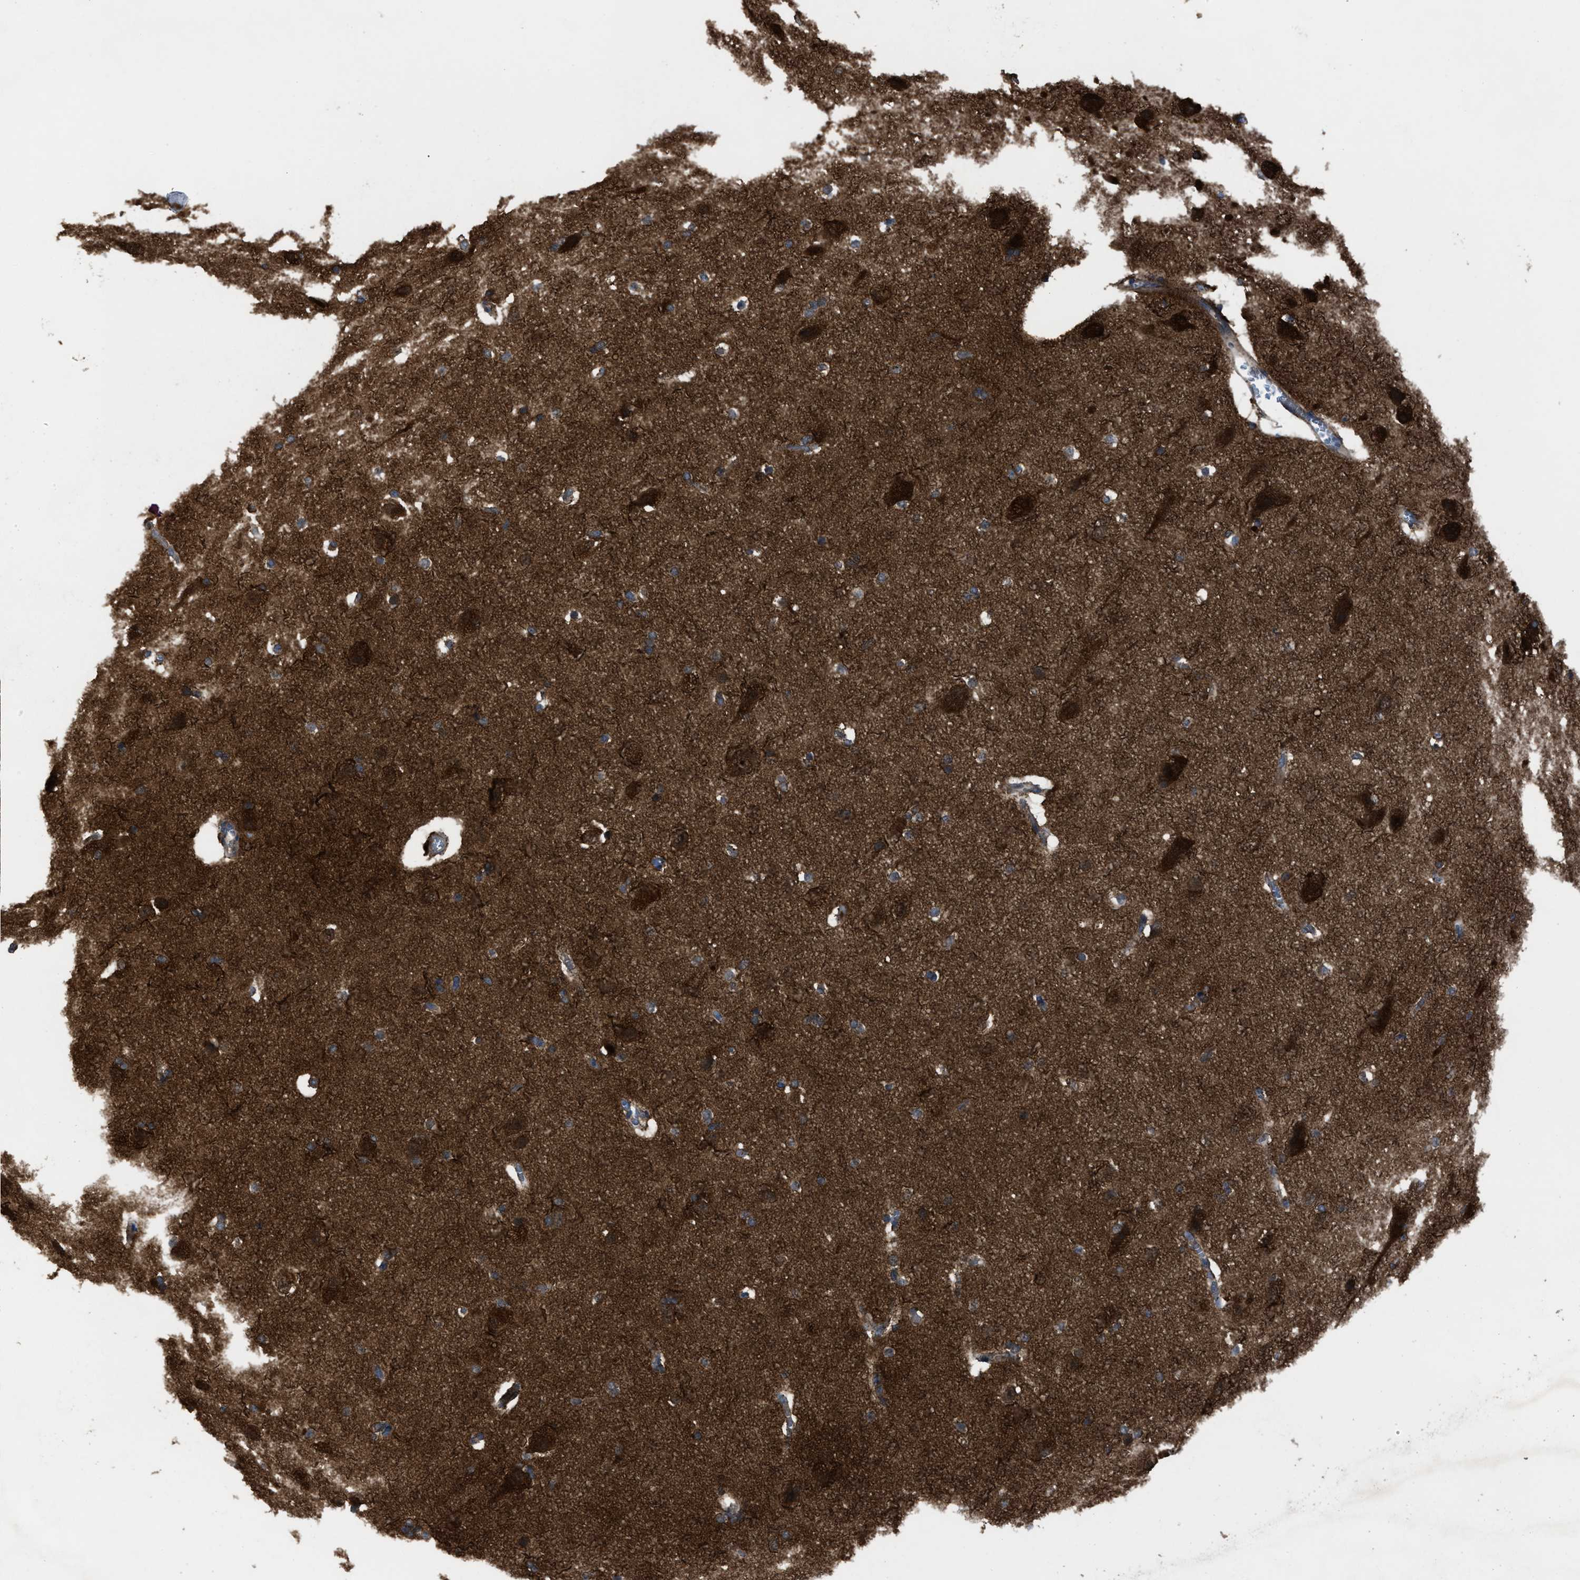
{"staining": {"intensity": "moderate", "quantity": "25%-75%", "location": "cytoplasmic/membranous"}, "tissue": "cerebral cortex", "cell_type": "Endothelial cells", "image_type": "normal", "snomed": [{"axis": "morphology", "description": "Normal tissue, NOS"}, {"axis": "topography", "description": "Cerebral cortex"}, {"axis": "topography", "description": "Hippocampus"}], "caption": "Human cerebral cortex stained with a brown dye displays moderate cytoplasmic/membranous positive positivity in about 25%-75% of endothelial cells.", "gene": "PASK", "patient": {"sex": "female", "age": 19}}